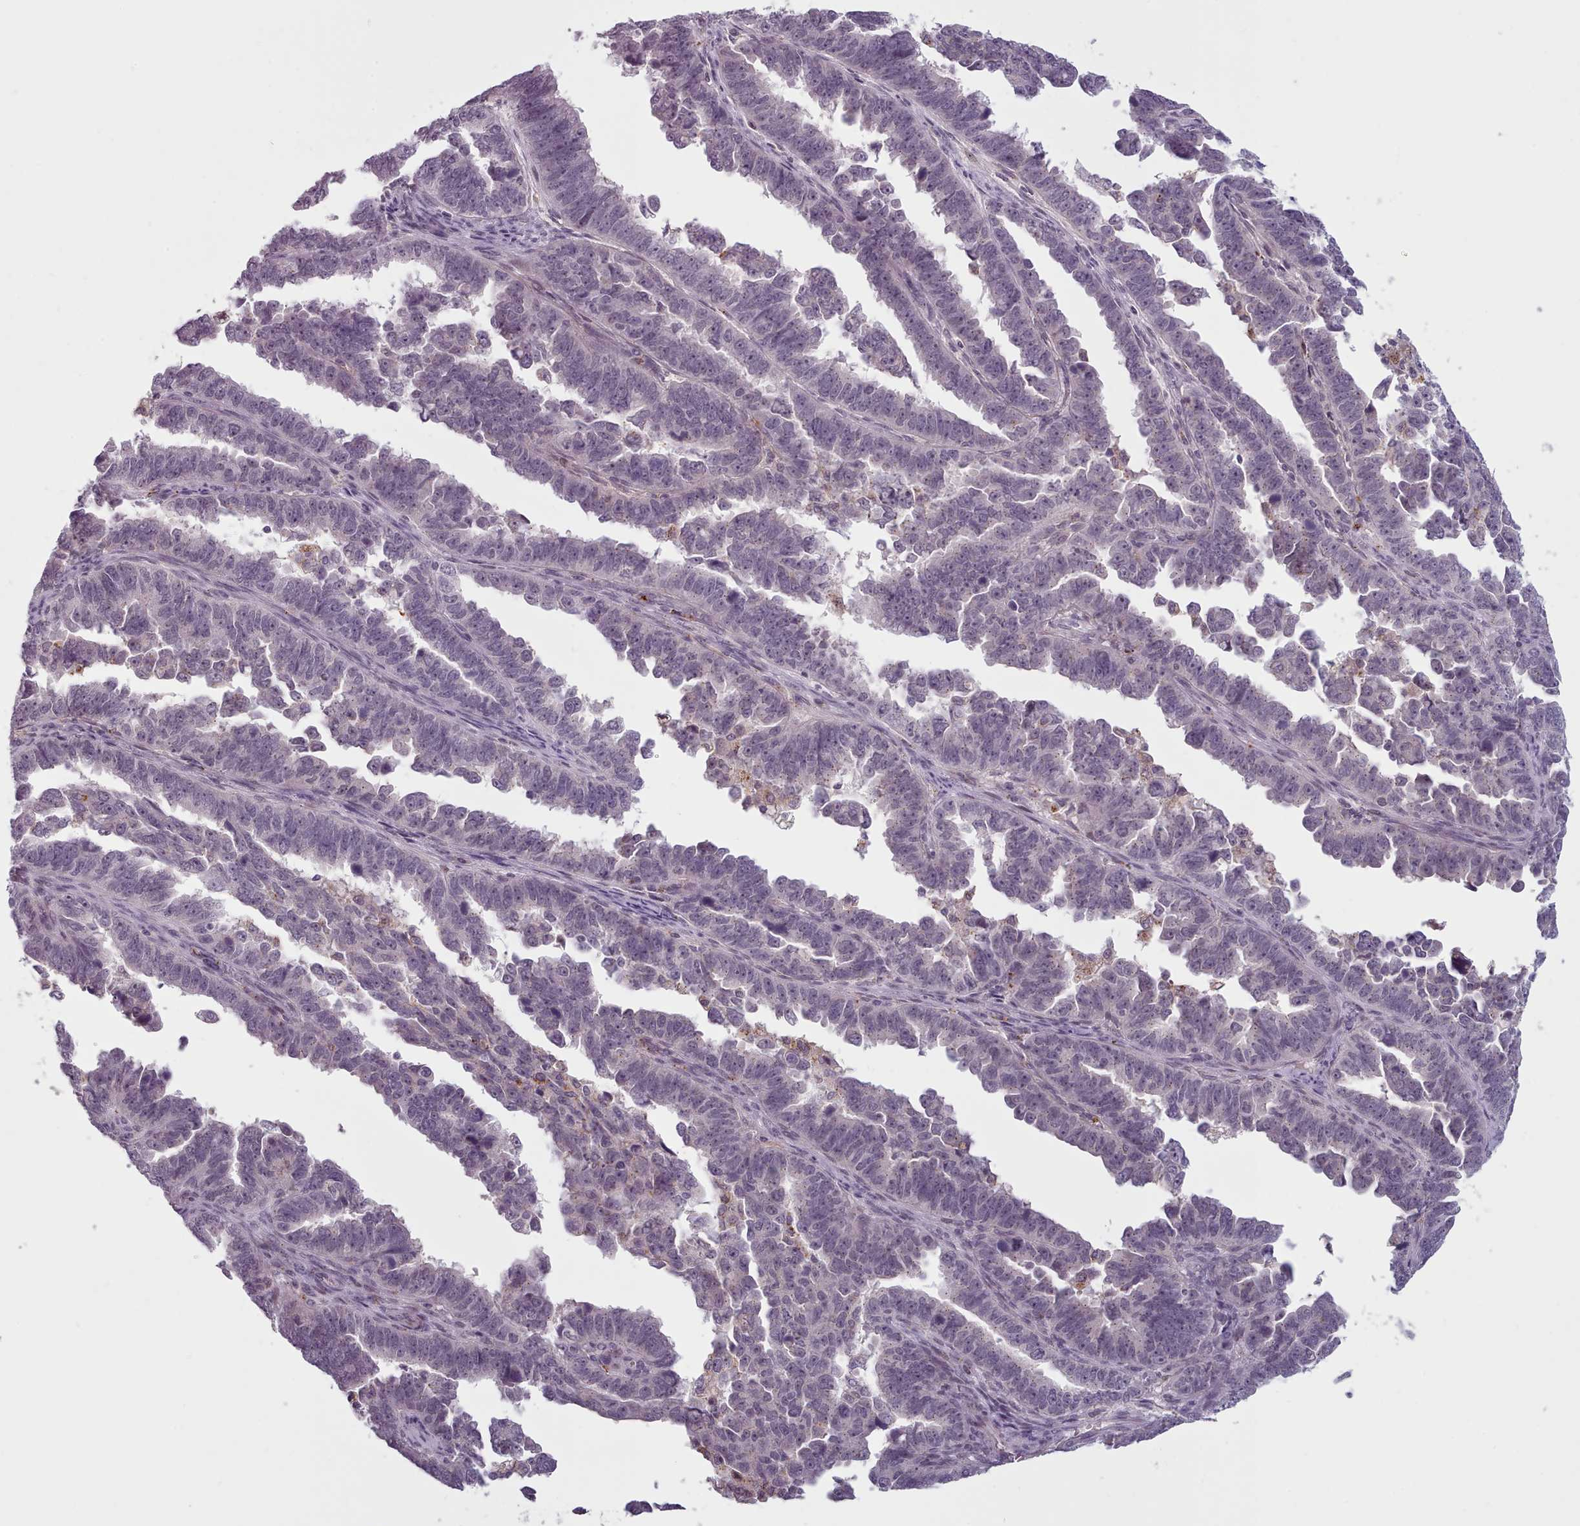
{"staining": {"intensity": "weak", "quantity": "<25%", "location": "nuclear"}, "tissue": "endometrial cancer", "cell_type": "Tumor cells", "image_type": "cancer", "snomed": [{"axis": "morphology", "description": "Adenocarcinoma, NOS"}, {"axis": "topography", "description": "Endometrium"}], "caption": "IHC micrograph of endometrial cancer stained for a protein (brown), which shows no staining in tumor cells.", "gene": "PBX4", "patient": {"sex": "female", "age": 75}}